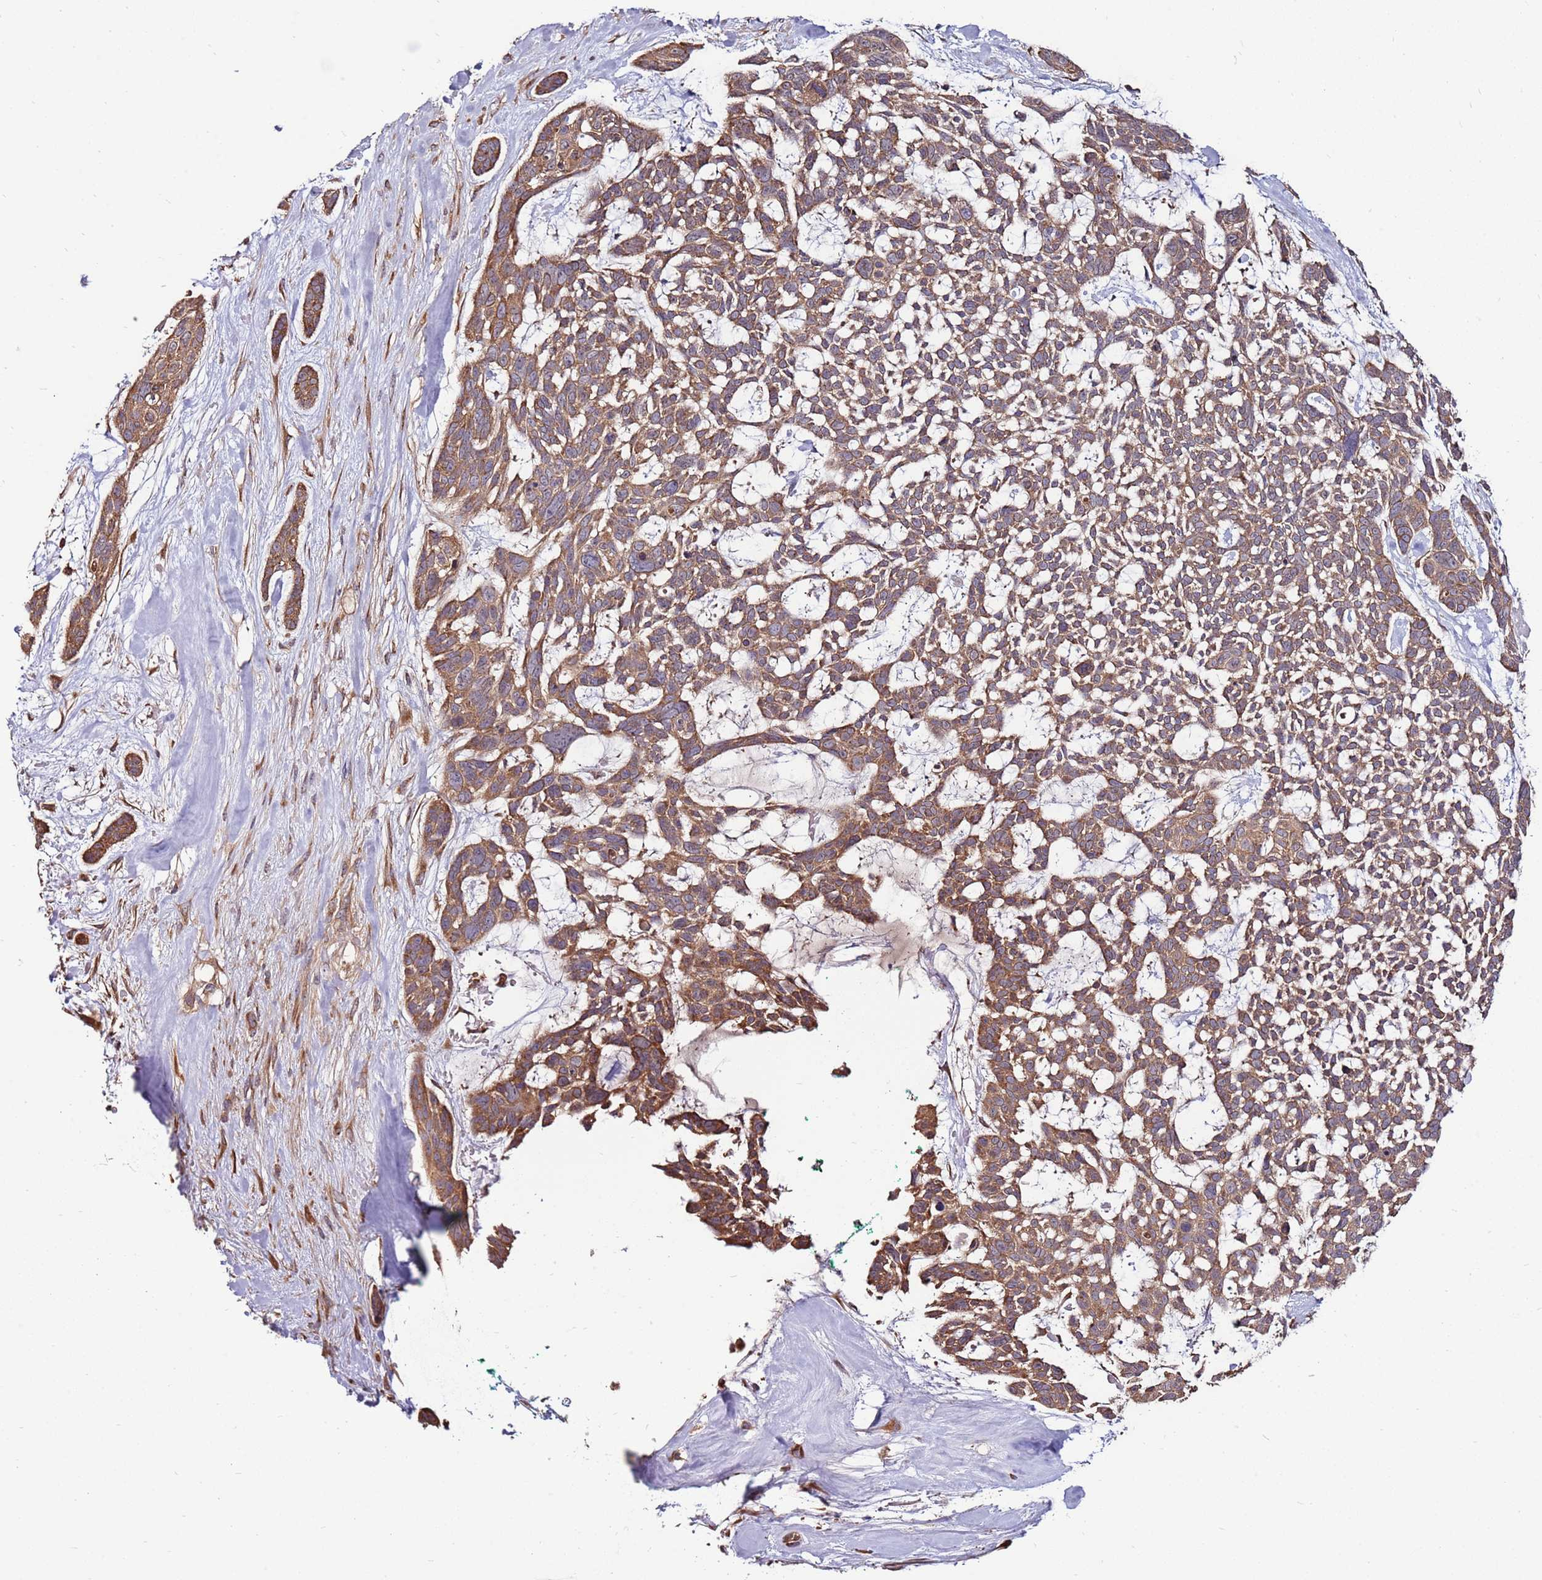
{"staining": {"intensity": "moderate", "quantity": ">75%", "location": "cytoplasmic/membranous"}, "tissue": "skin cancer", "cell_type": "Tumor cells", "image_type": "cancer", "snomed": [{"axis": "morphology", "description": "Basal cell carcinoma"}, {"axis": "topography", "description": "Skin"}], "caption": "The immunohistochemical stain shows moderate cytoplasmic/membranous expression in tumor cells of skin basal cell carcinoma tissue.", "gene": "SLC44A5", "patient": {"sex": "male", "age": 88}}